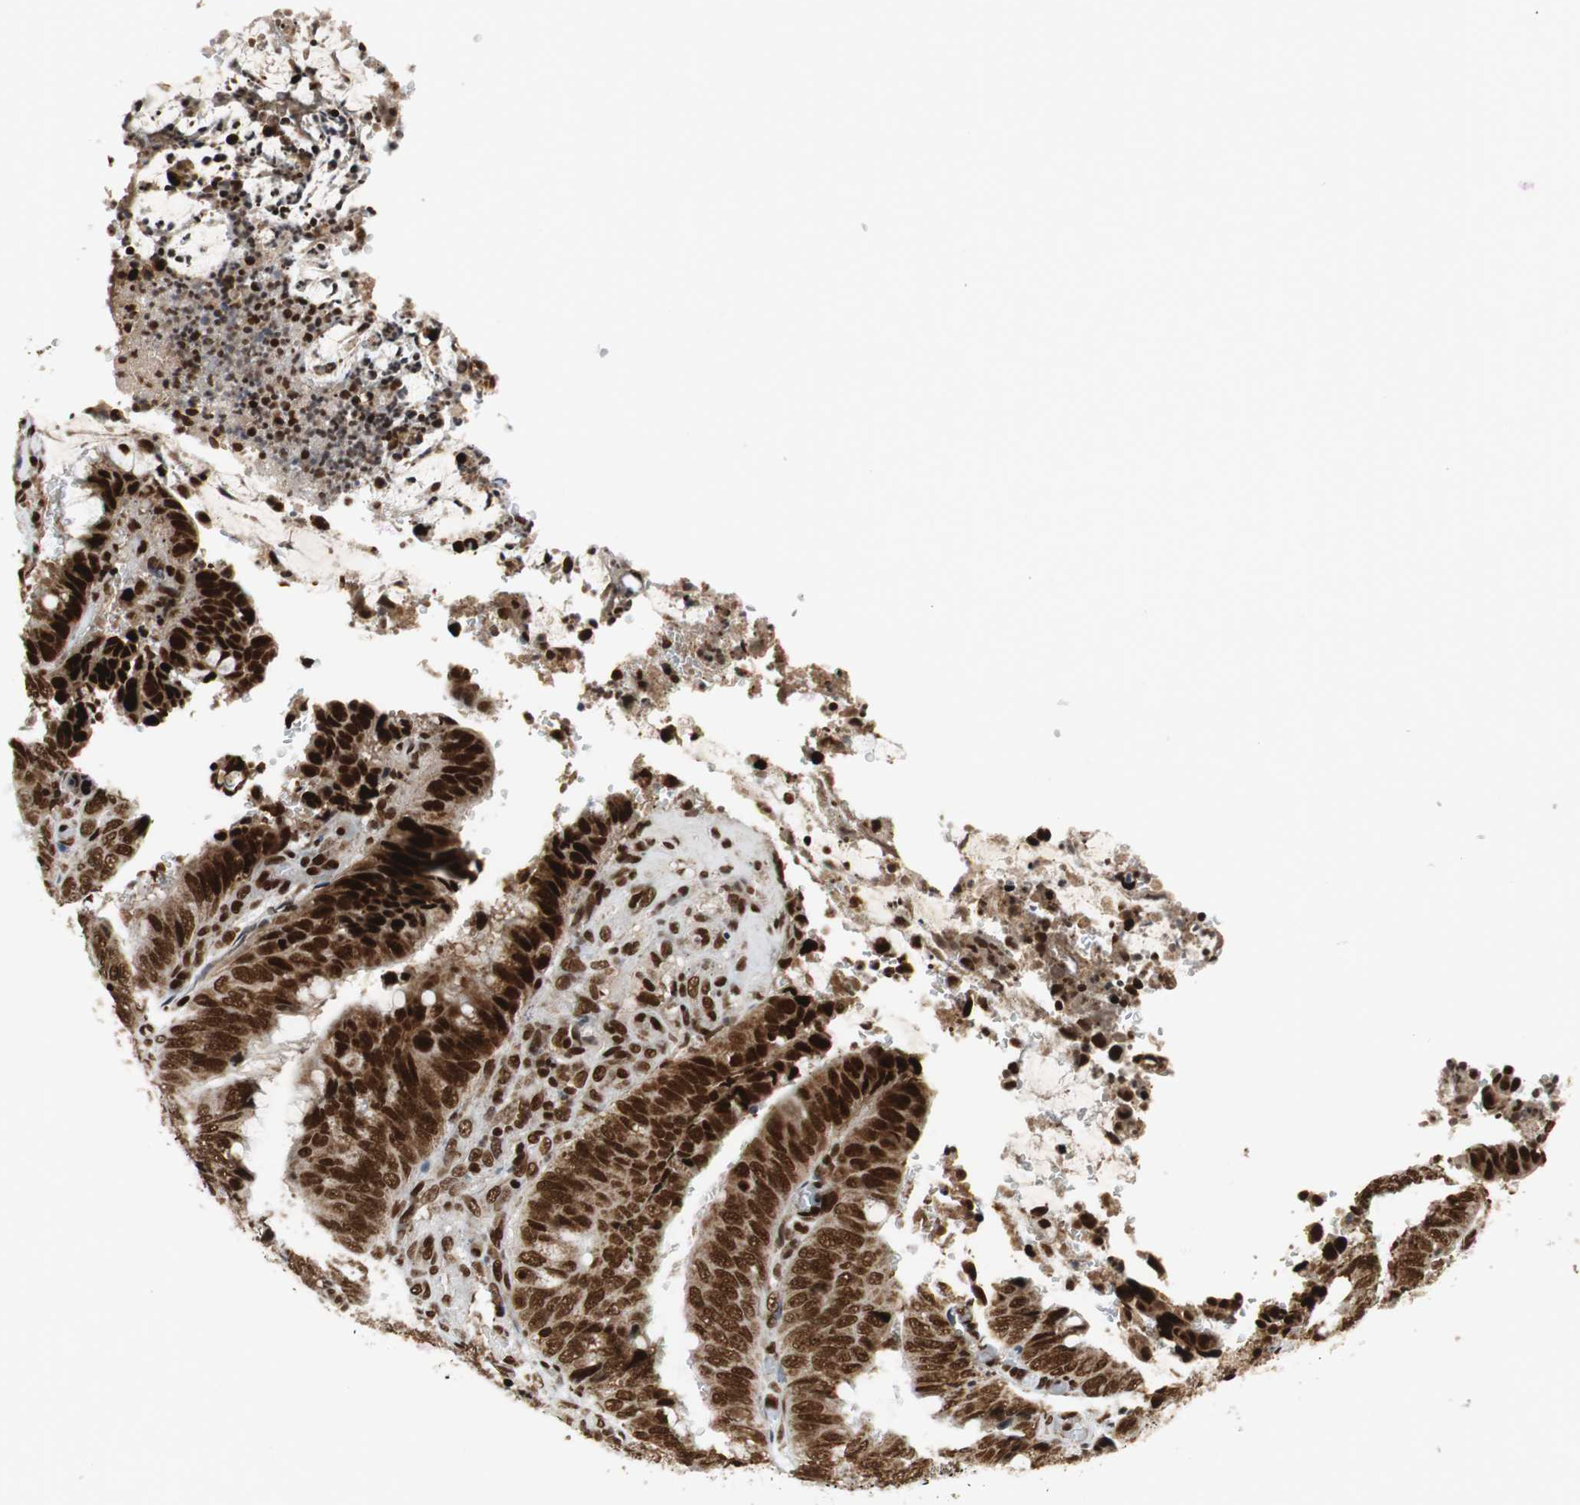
{"staining": {"intensity": "strong", "quantity": ">75%", "location": "cytoplasmic/membranous,nuclear"}, "tissue": "colorectal cancer", "cell_type": "Tumor cells", "image_type": "cancer", "snomed": [{"axis": "morphology", "description": "Normal tissue, NOS"}, {"axis": "morphology", "description": "Adenocarcinoma, NOS"}, {"axis": "topography", "description": "Rectum"}, {"axis": "topography", "description": "Peripheral nerve tissue"}], "caption": "IHC micrograph of neoplastic tissue: colorectal adenocarcinoma stained using IHC reveals high levels of strong protein expression localized specifically in the cytoplasmic/membranous and nuclear of tumor cells, appearing as a cytoplasmic/membranous and nuclear brown color.", "gene": "HDAC1", "patient": {"sex": "male", "age": 92}}